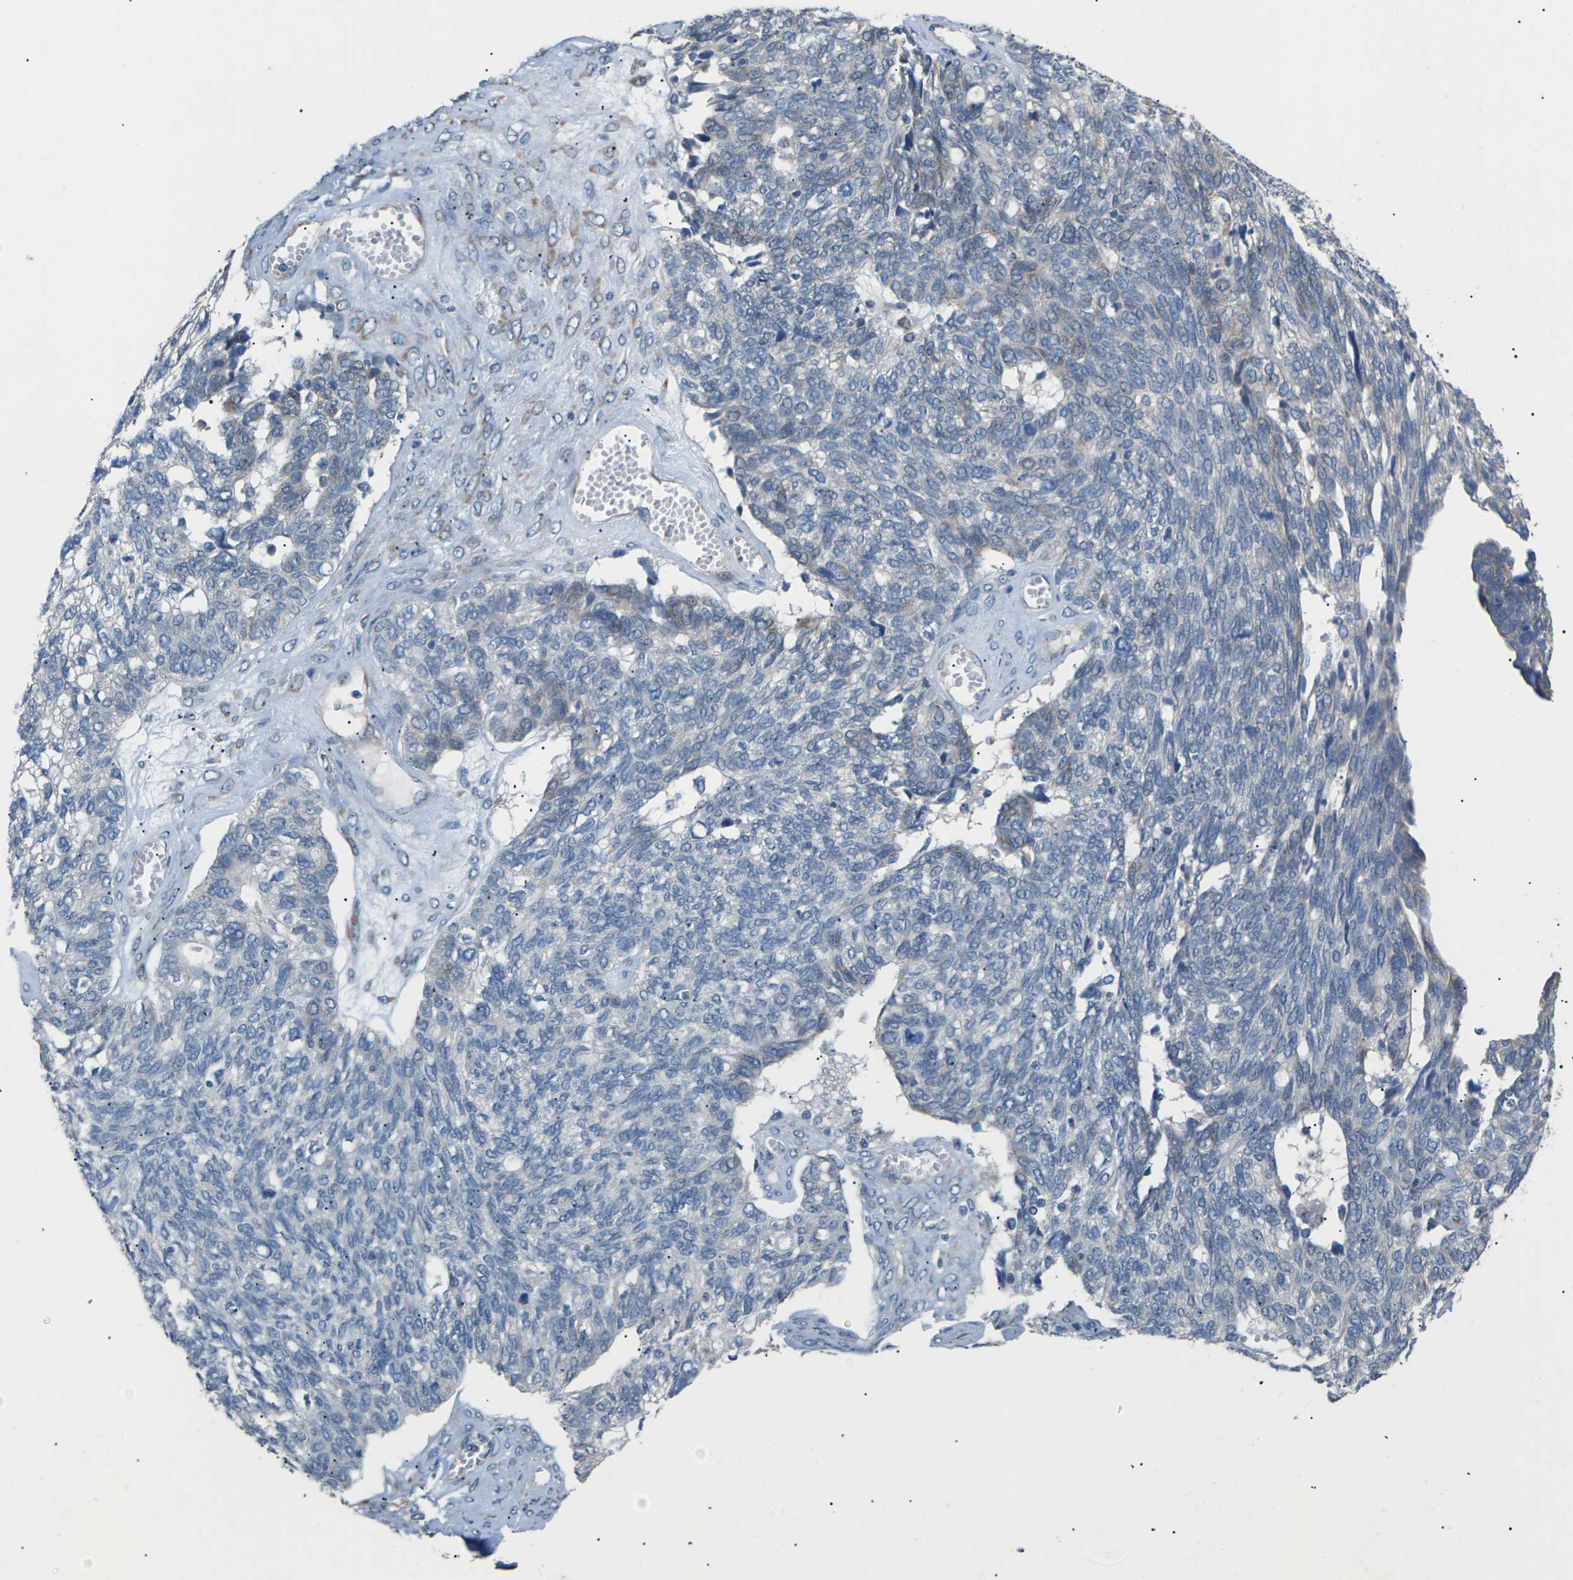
{"staining": {"intensity": "moderate", "quantity": "<25%", "location": "cytoplasmic/membranous"}, "tissue": "ovarian cancer", "cell_type": "Tumor cells", "image_type": "cancer", "snomed": [{"axis": "morphology", "description": "Cystadenocarcinoma, serous, NOS"}, {"axis": "topography", "description": "Ovary"}], "caption": "Human ovarian cancer stained for a protein (brown) shows moderate cytoplasmic/membranous positive positivity in approximately <25% of tumor cells.", "gene": "KLHDC8B", "patient": {"sex": "female", "age": 79}}